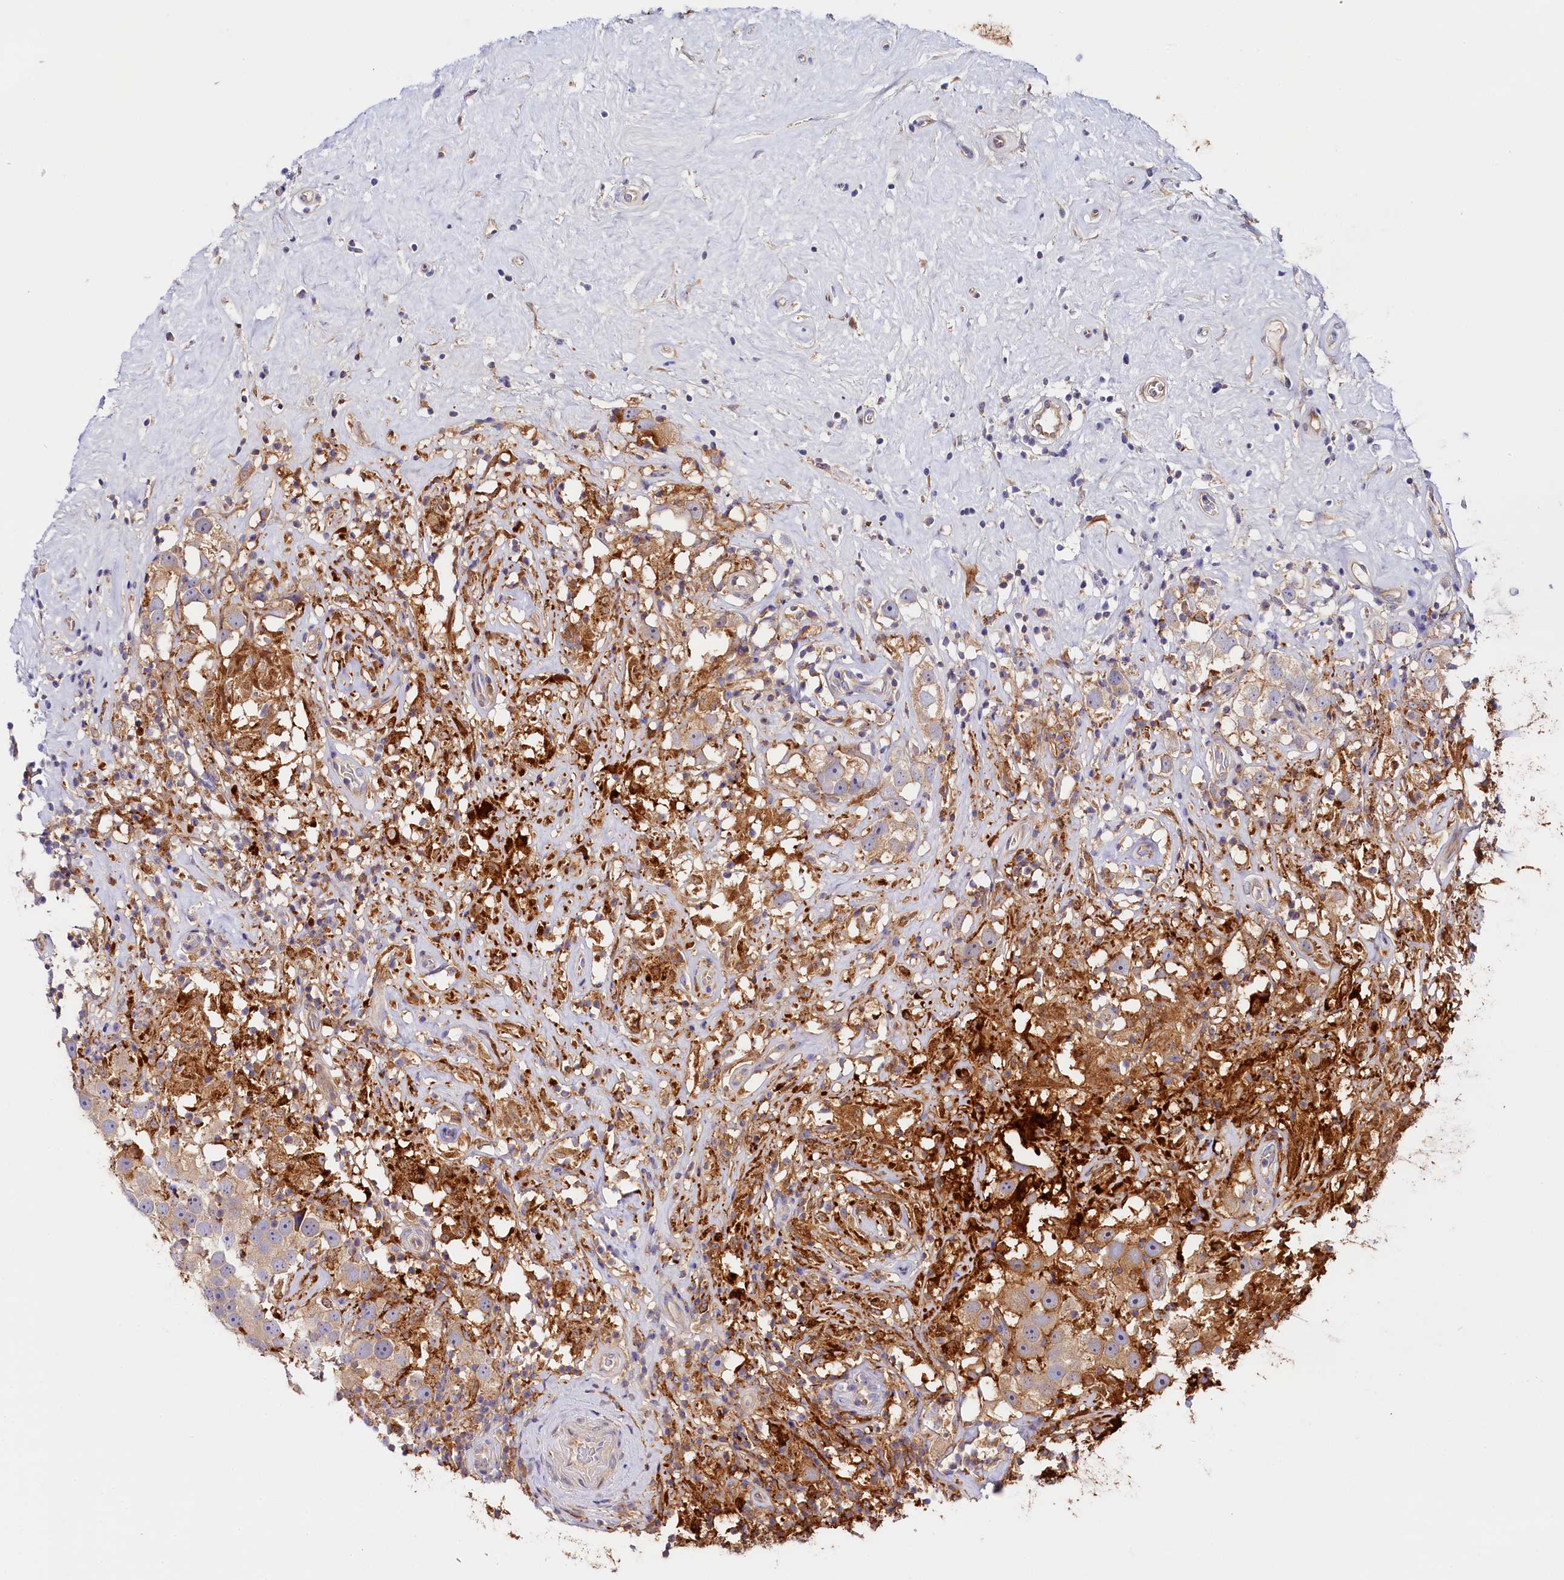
{"staining": {"intensity": "weak", "quantity": "25%-75%", "location": "cytoplasmic/membranous"}, "tissue": "testis cancer", "cell_type": "Tumor cells", "image_type": "cancer", "snomed": [{"axis": "morphology", "description": "Seminoma, NOS"}, {"axis": "topography", "description": "Testis"}], "caption": "A micrograph showing weak cytoplasmic/membranous positivity in about 25%-75% of tumor cells in seminoma (testis), as visualized by brown immunohistochemical staining.", "gene": "KATNB1", "patient": {"sex": "male", "age": 49}}